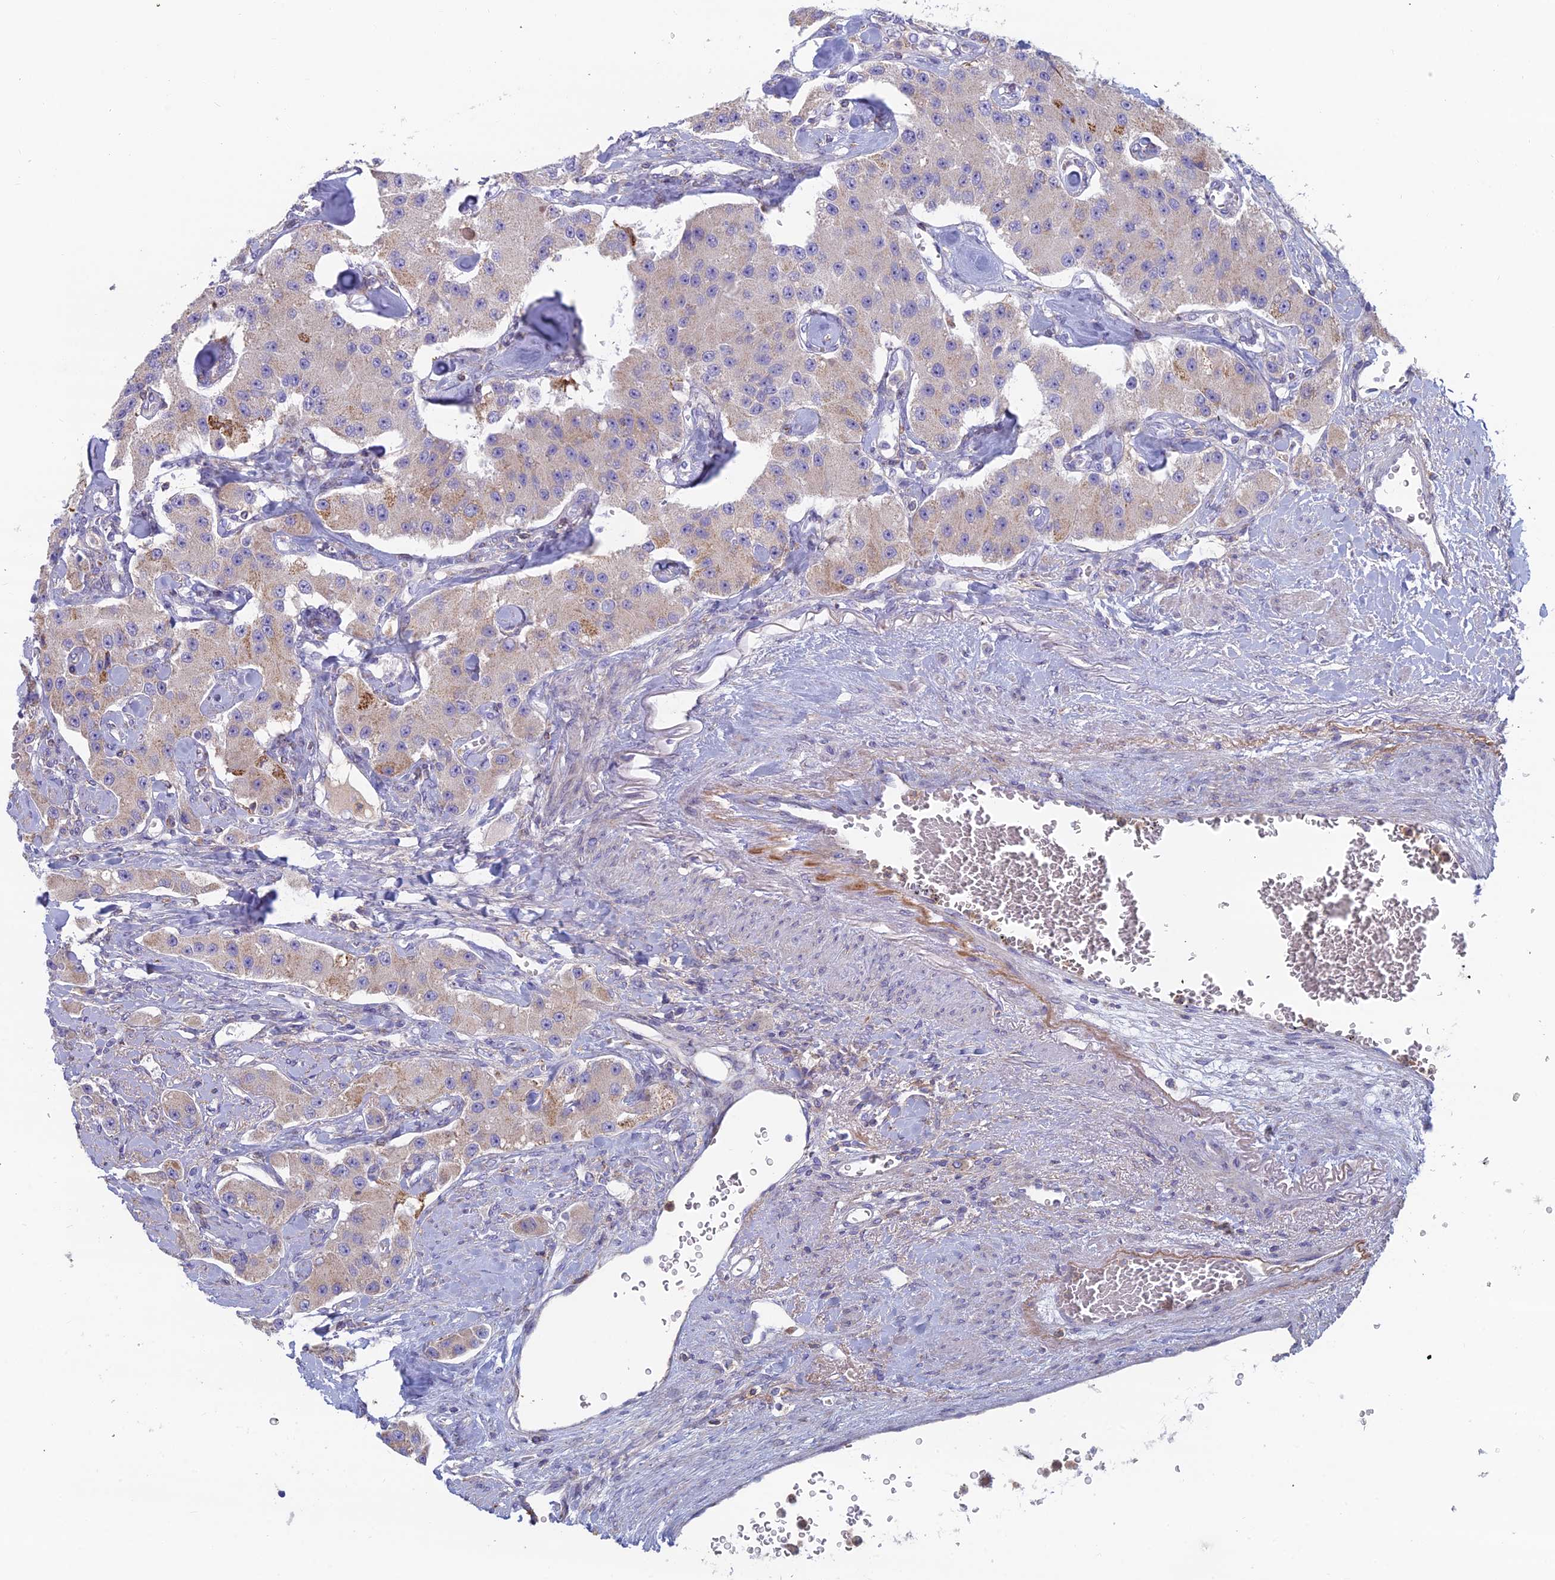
{"staining": {"intensity": "moderate", "quantity": "<25%", "location": "cytoplasmic/membranous"}, "tissue": "carcinoid", "cell_type": "Tumor cells", "image_type": "cancer", "snomed": [{"axis": "morphology", "description": "Carcinoid, malignant, NOS"}, {"axis": "topography", "description": "Pancreas"}], "caption": "Tumor cells reveal moderate cytoplasmic/membranous staining in approximately <25% of cells in carcinoid. (DAB (3,3'-diaminobenzidine) IHC, brown staining for protein, blue staining for nuclei).", "gene": "IFTAP", "patient": {"sex": "male", "age": 41}}